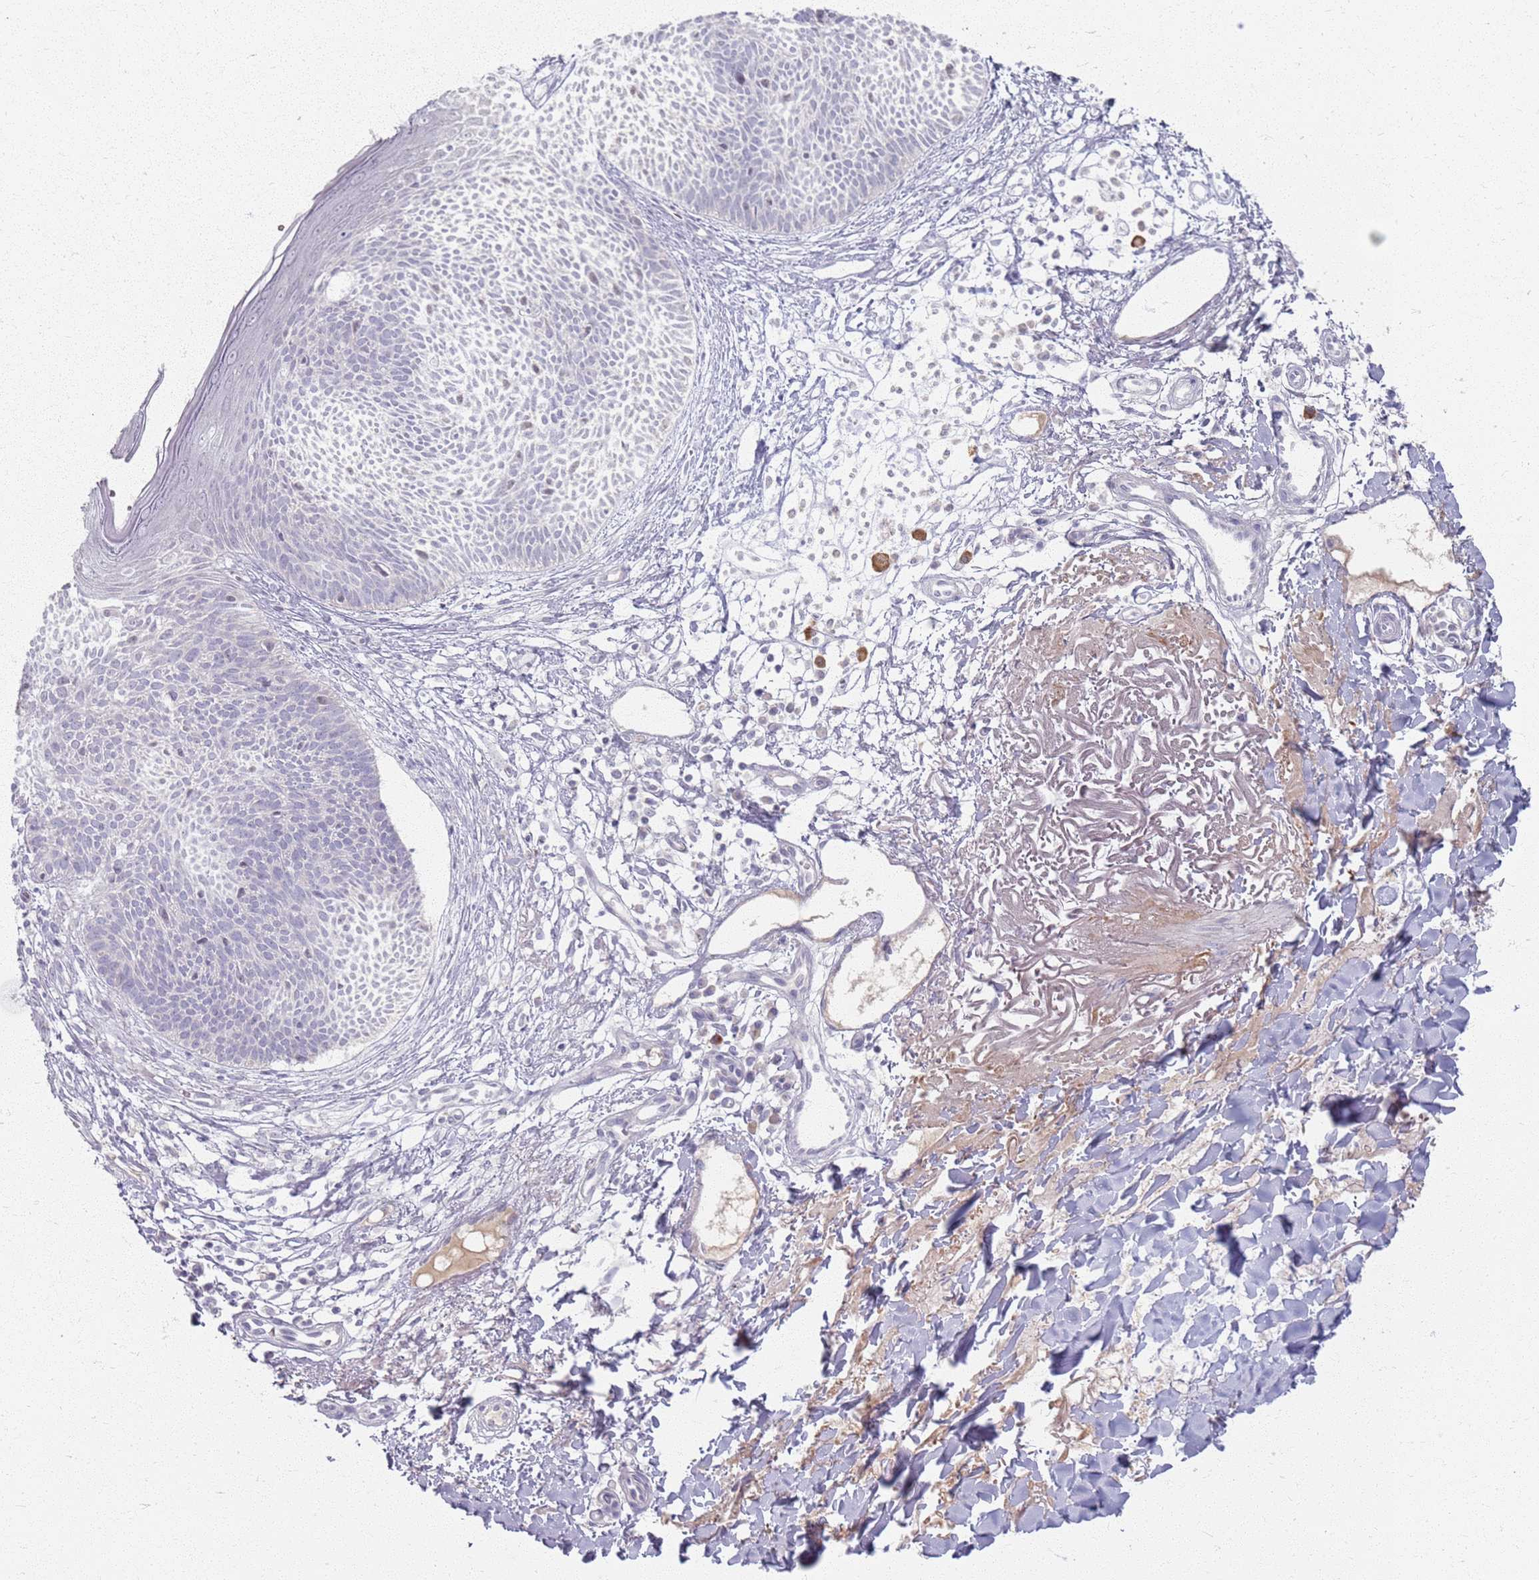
{"staining": {"intensity": "negative", "quantity": "none", "location": "none"}, "tissue": "skin cancer", "cell_type": "Tumor cells", "image_type": "cancer", "snomed": [{"axis": "morphology", "description": "Basal cell carcinoma"}, {"axis": "topography", "description": "Skin"}], "caption": "Basal cell carcinoma (skin) was stained to show a protein in brown. There is no significant positivity in tumor cells.", "gene": "CRIPT", "patient": {"sex": "male", "age": 84}}